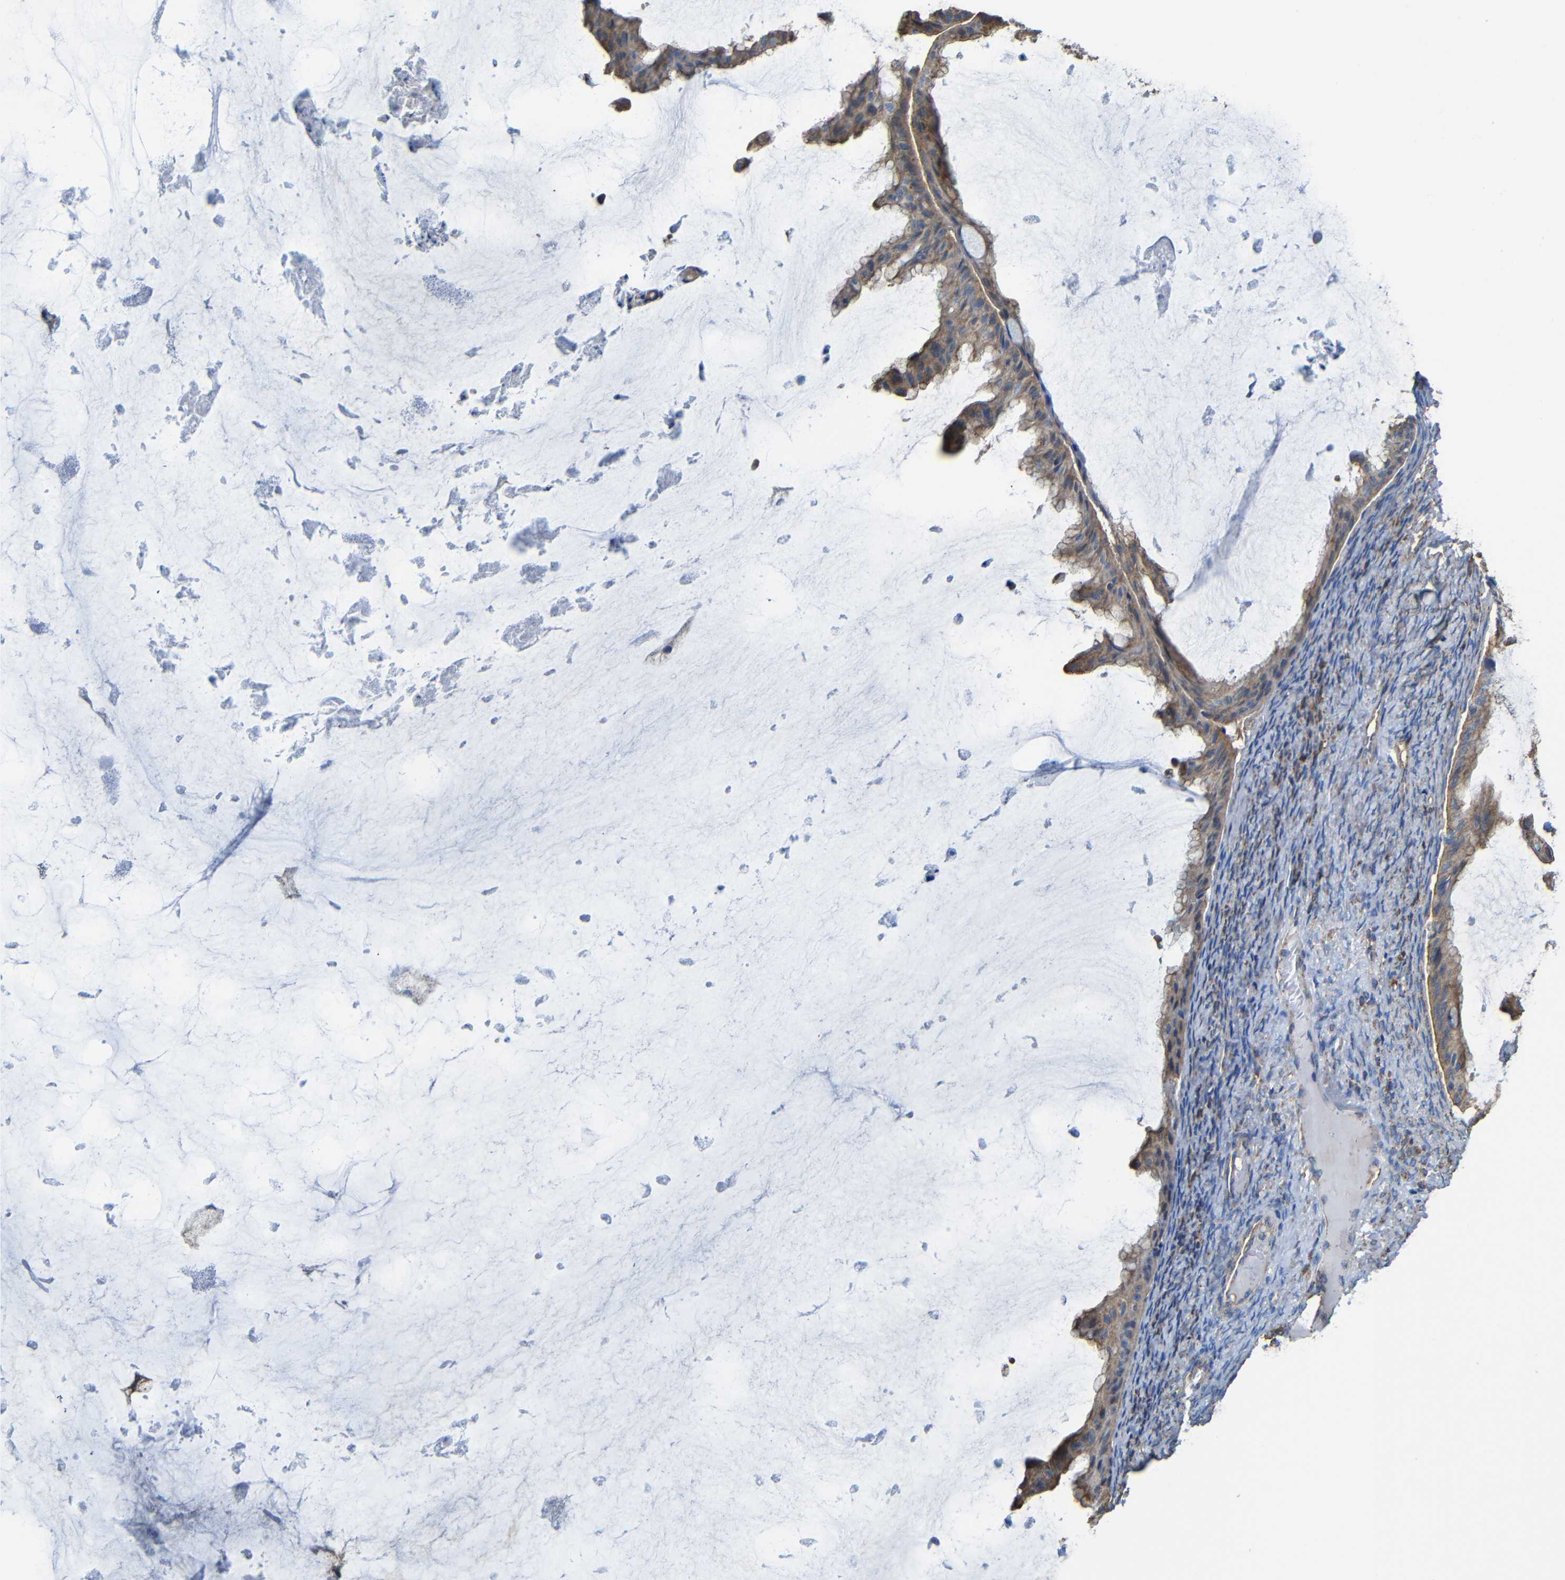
{"staining": {"intensity": "moderate", "quantity": ">75%", "location": "cytoplasmic/membranous"}, "tissue": "ovarian cancer", "cell_type": "Tumor cells", "image_type": "cancer", "snomed": [{"axis": "morphology", "description": "Cystadenocarcinoma, mucinous, NOS"}, {"axis": "topography", "description": "Ovary"}], "caption": "IHC staining of ovarian cancer (mucinous cystadenocarcinoma), which demonstrates medium levels of moderate cytoplasmic/membranous positivity in approximately >75% of tumor cells indicating moderate cytoplasmic/membranous protein staining. The staining was performed using DAB (brown) for protein detection and nuclei were counterstained in hematoxylin (blue).", "gene": "INTS6L", "patient": {"sex": "female", "age": 61}}